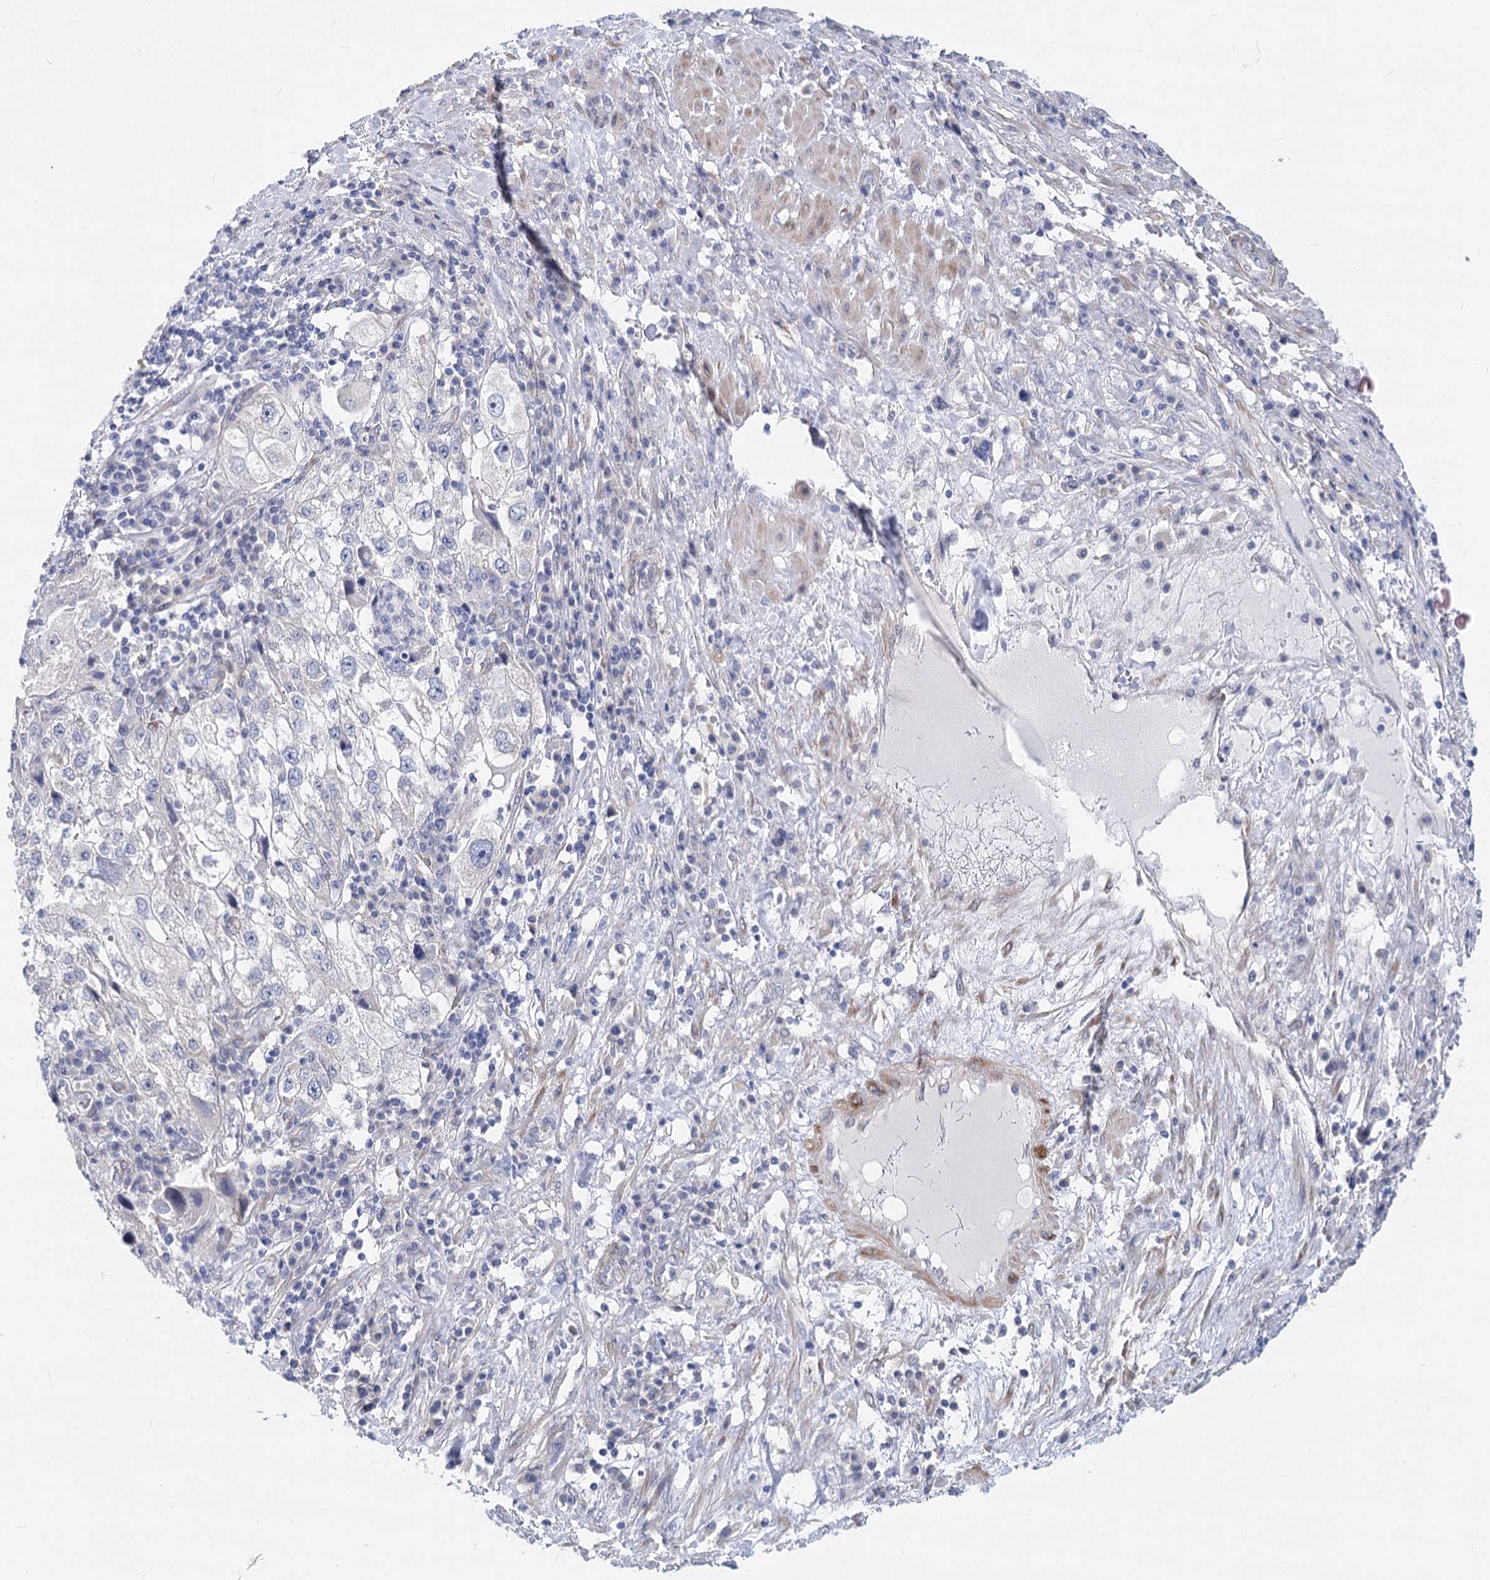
{"staining": {"intensity": "negative", "quantity": "none", "location": "none"}, "tissue": "endometrial cancer", "cell_type": "Tumor cells", "image_type": "cancer", "snomed": [{"axis": "morphology", "description": "Adenocarcinoma, NOS"}, {"axis": "topography", "description": "Endometrium"}], "caption": "High power microscopy image of an IHC photomicrograph of adenocarcinoma (endometrial), revealing no significant expression in tumor cells.", "gene": "TEX12", "patient": {"sex": "female", "age": 49}}